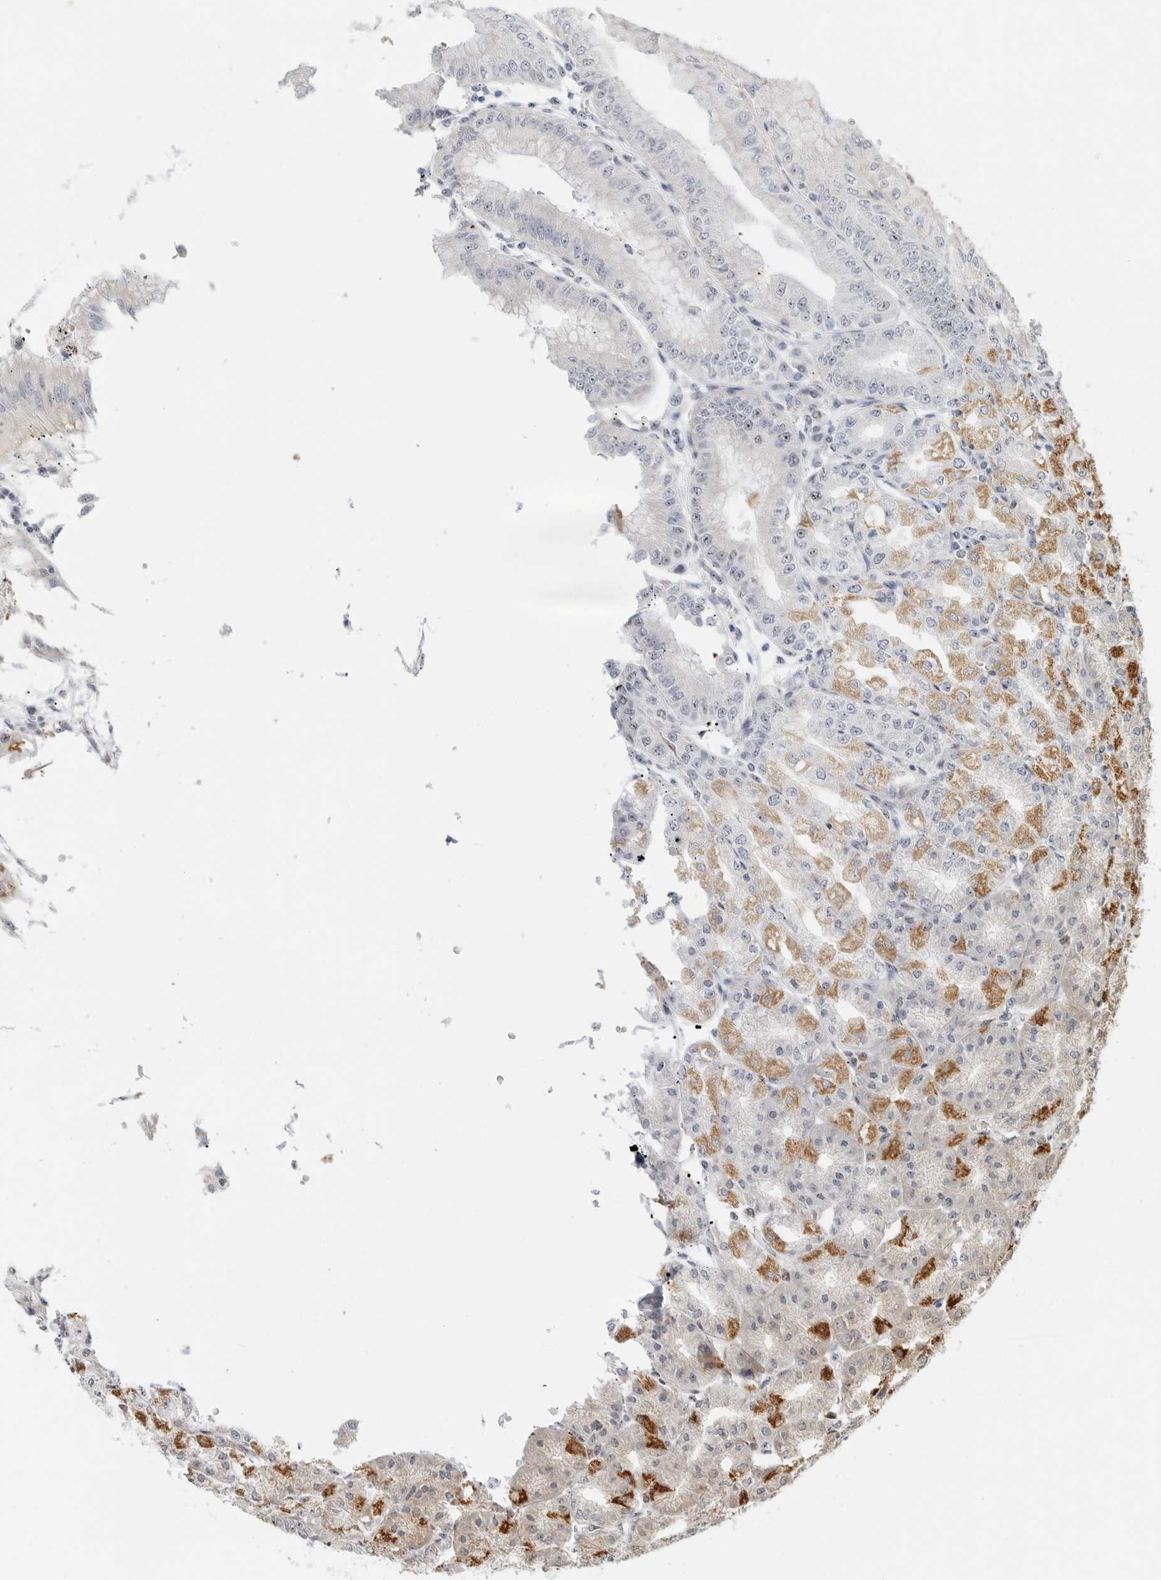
{"staining": {"intensity": "moderate", "quantity": "25%-75%", "location": "cytoplasmic/membranous,nuclear"}, "tissue": "stomach", "cell_type": "Glandular cells", "image_type": "normal", "snomed": [{"axis": "morphology", "description": "Normal tissue, NOS"}, {"axis": "topography", "description": "Stomach, lower"}], "caption": "This micrograph shows immunohistochemistry (IHC) staining of normal stomach, with medium moderate cytoplasmic/membranous,nuclear expression in approximately 25%-75% of glandular cells.", "gene": "RIMKLA", "patient": {"sex": "male", "age": 71}}